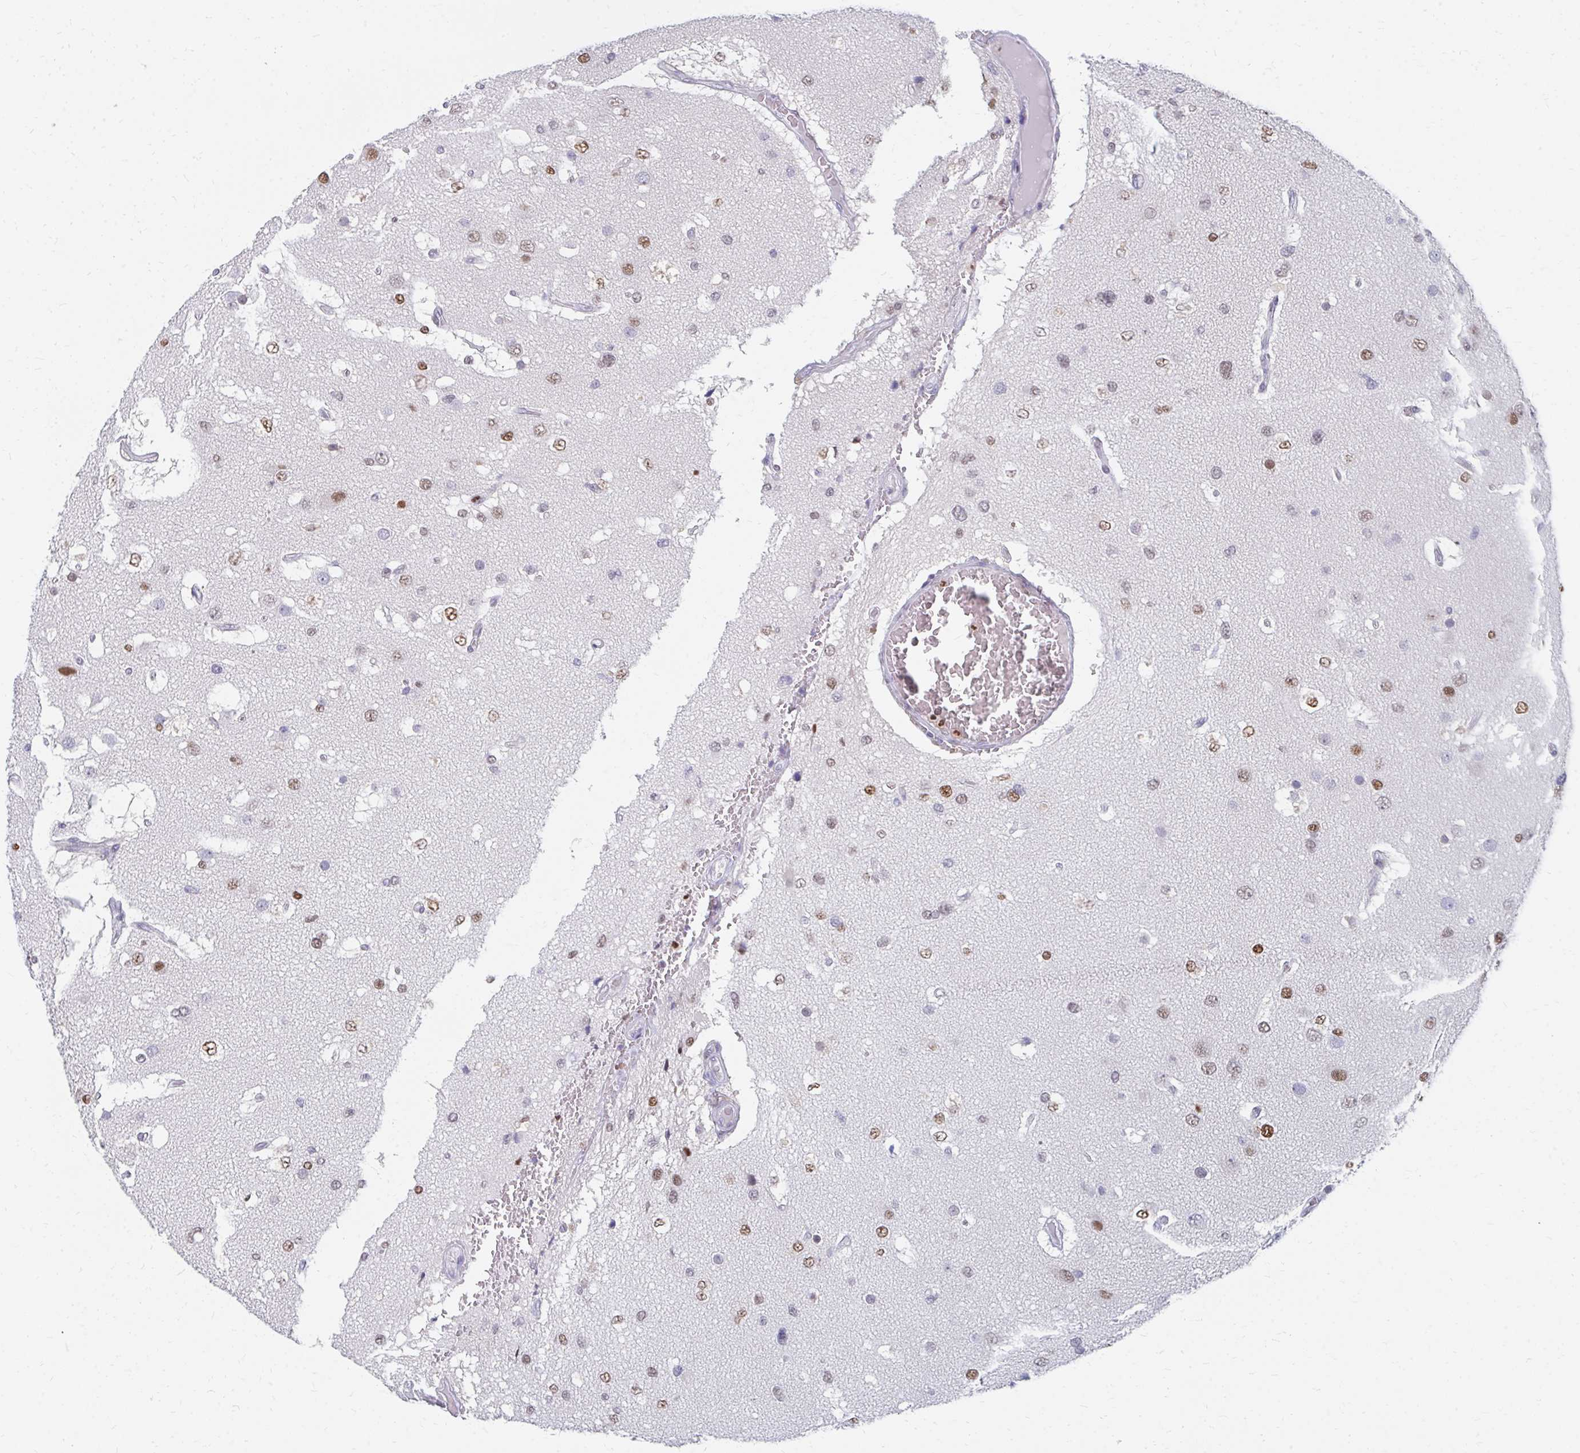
{"staining": {"intensity": "moderate", "quantity": "<25%", "location": "nuclear"}, "tissue": "glioma", "cell_type": "Tumor cells", "image_type": "cancer", "snomed": [{"axis": "morphology", "description": "Glioma, malignant, High grade"}, {"axis": "topography", "description": "Brain"}], "caption": "This is a micrograph of immunohistochemistry (IHC) staining of high-grade glioma (malignant), which shows moderate staining in the nuclear of tumor cells.", "gene": "PLK3", "patient": {"sex": "male", "age": 53}}